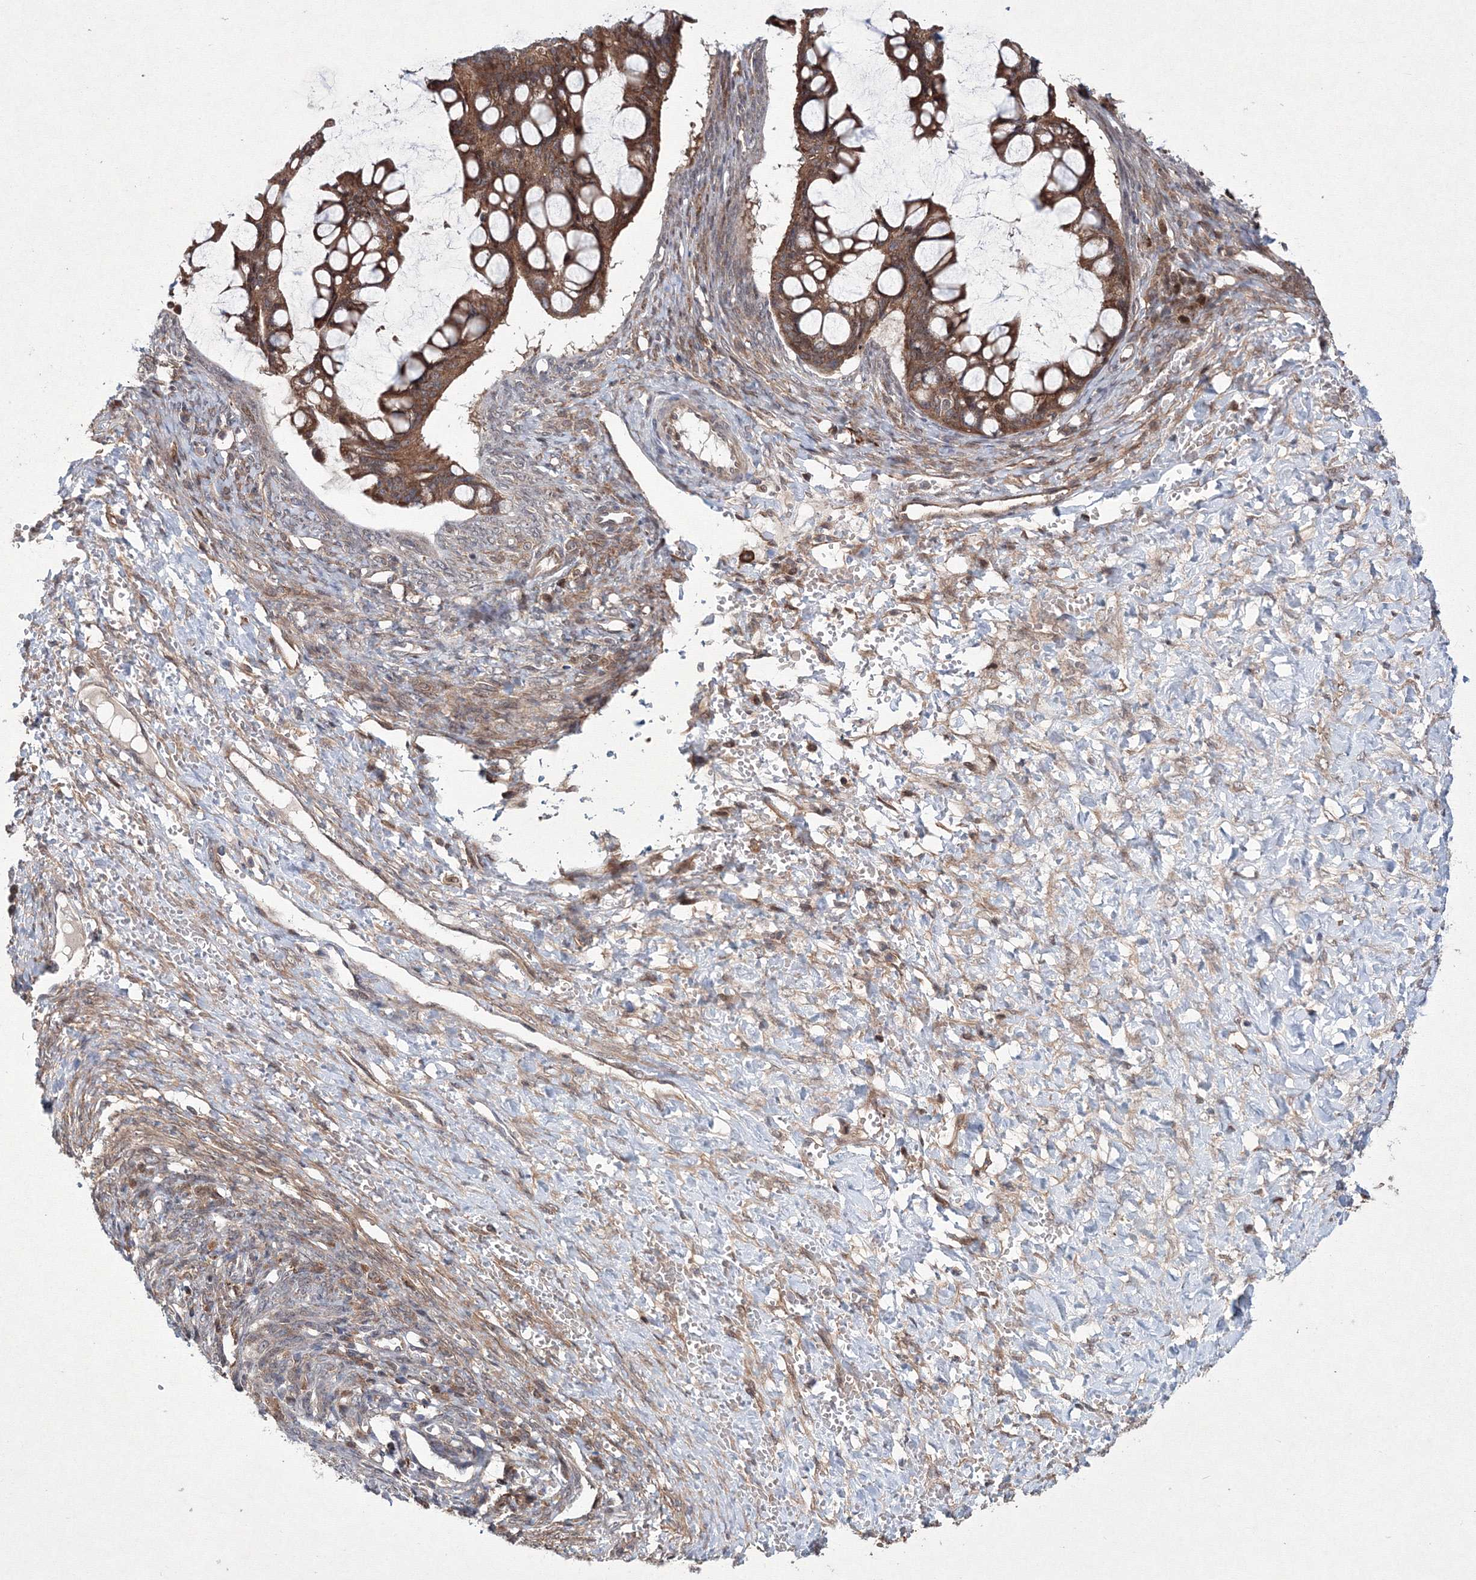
{"staining": {"intensity": "moderate", "quantity": ">75%", "location": "cytoplasmic/membranous"}, "tissue": "ovarian cancer", "cell_type": "Tumor cells", "image_type": "cancer", "snomed": [{"axis": "morphology", "description": "Cystadenocarcinoma, mucinous, NOS"}, {"axis": "topography", "description": "Ovary"}], "caption": "Immunohistochemical staining of human mucinous cystadenocarcinoma (ovarian) displays medium levels of moderate cytoplasmic/membranous staining in approximately >75% of tumor cells. (DAB (3,3'-diaminobenzidine) IHC with brightfield microscopy, high magnification).", "gene": "RANBP3L", "patient": {"sex": "female", "age": 73}}